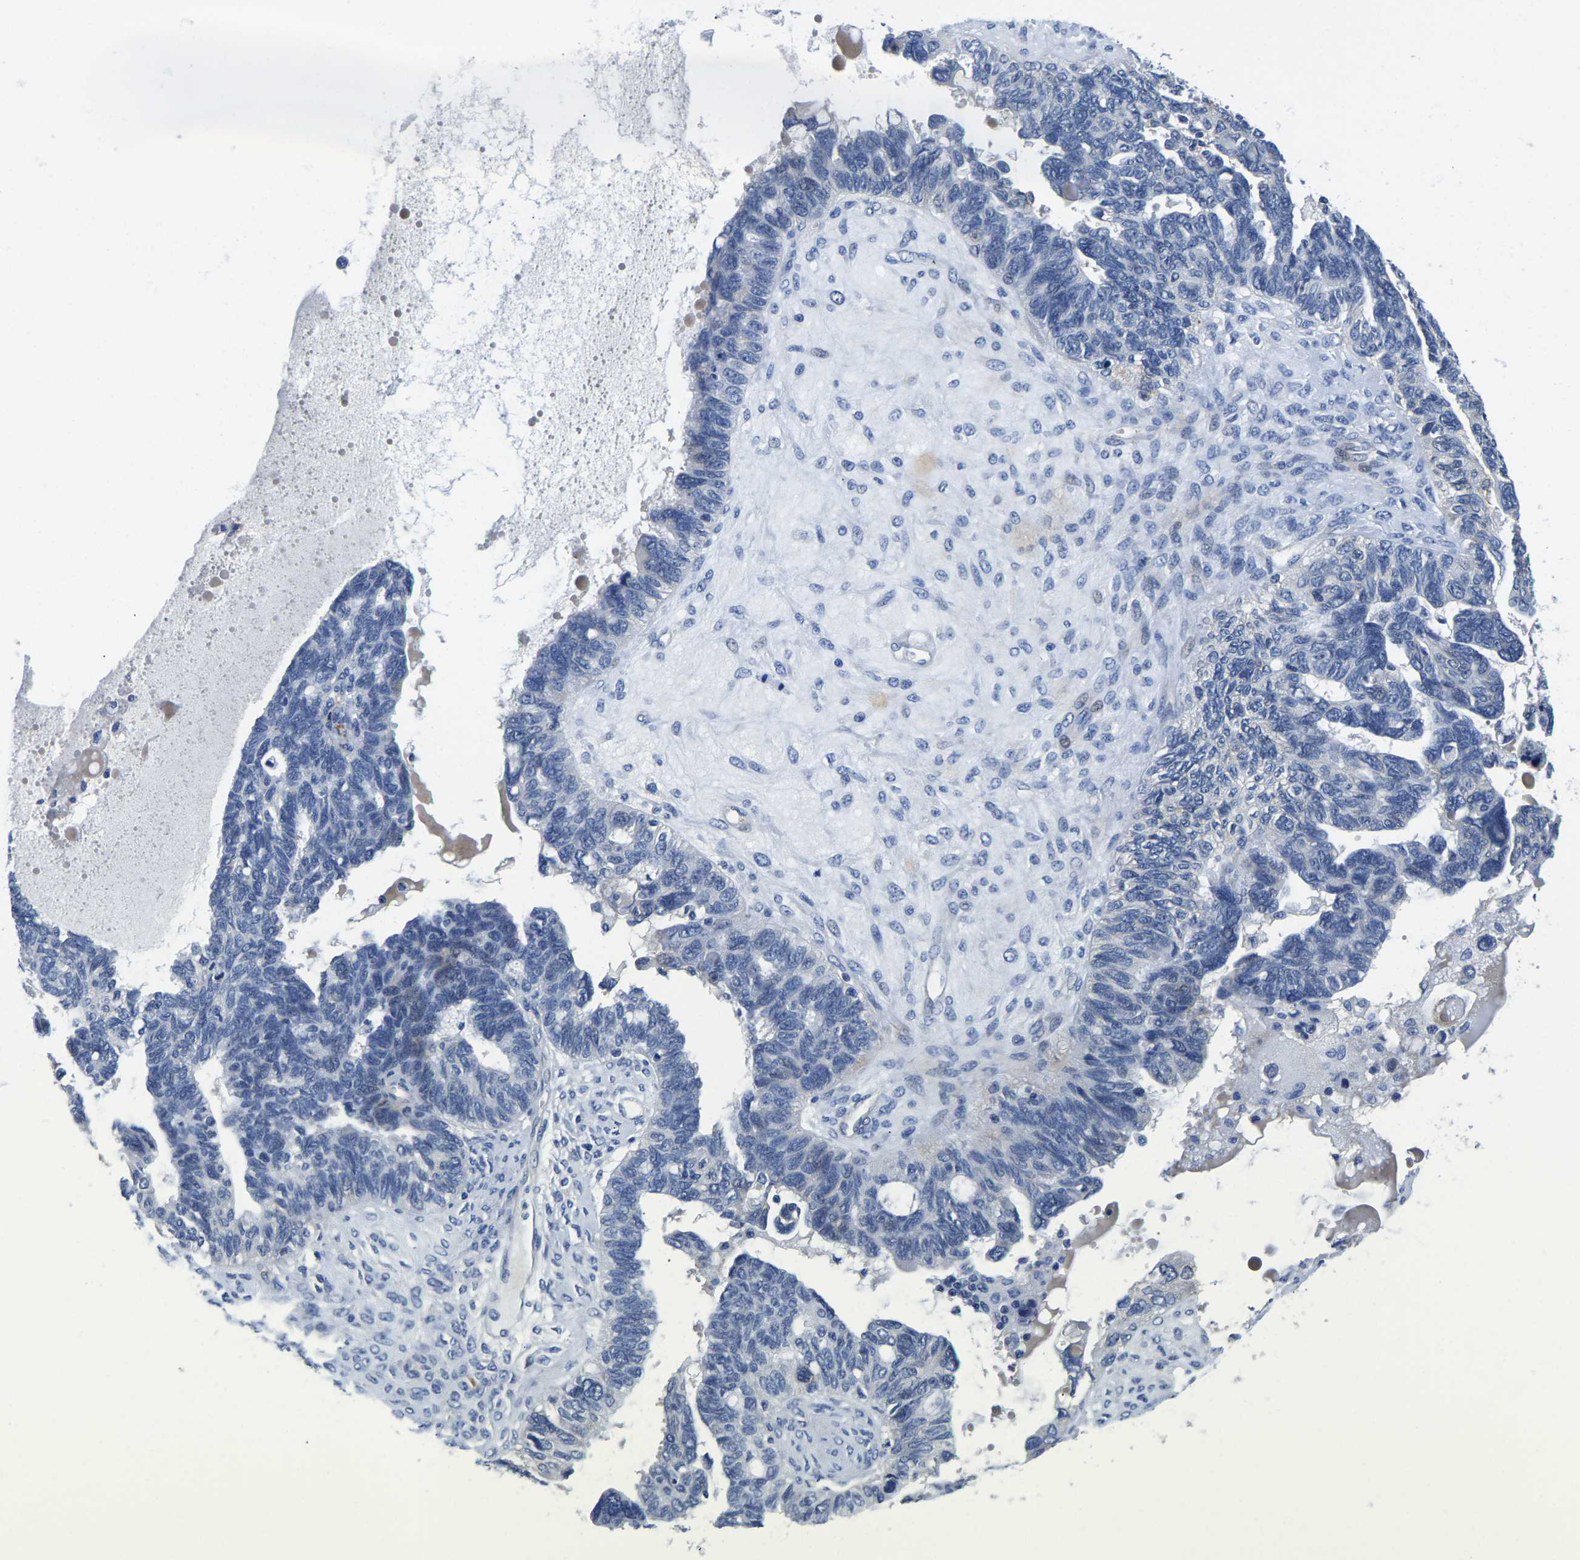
{"staining": {"intensity": "negative", "quantity": "none", "location": "none"}, "tissue": "ovarian cancer", "cell_type": "Tumor cells", "image_type": "cancer", "snomed": [{"axis": "morphology", "description": "Cystadenocarcinoma, serous, NOS"}, {"axis": "topography", "description": "Ovary"}], "caption": "An IHC image of ovarian cancer is shown. There is no staining in tumor cells of ovarian cancer. (DAB IHC, high magnification).", "gene": "ITGA2", "patient": {"sex": "female", "age": 79}}